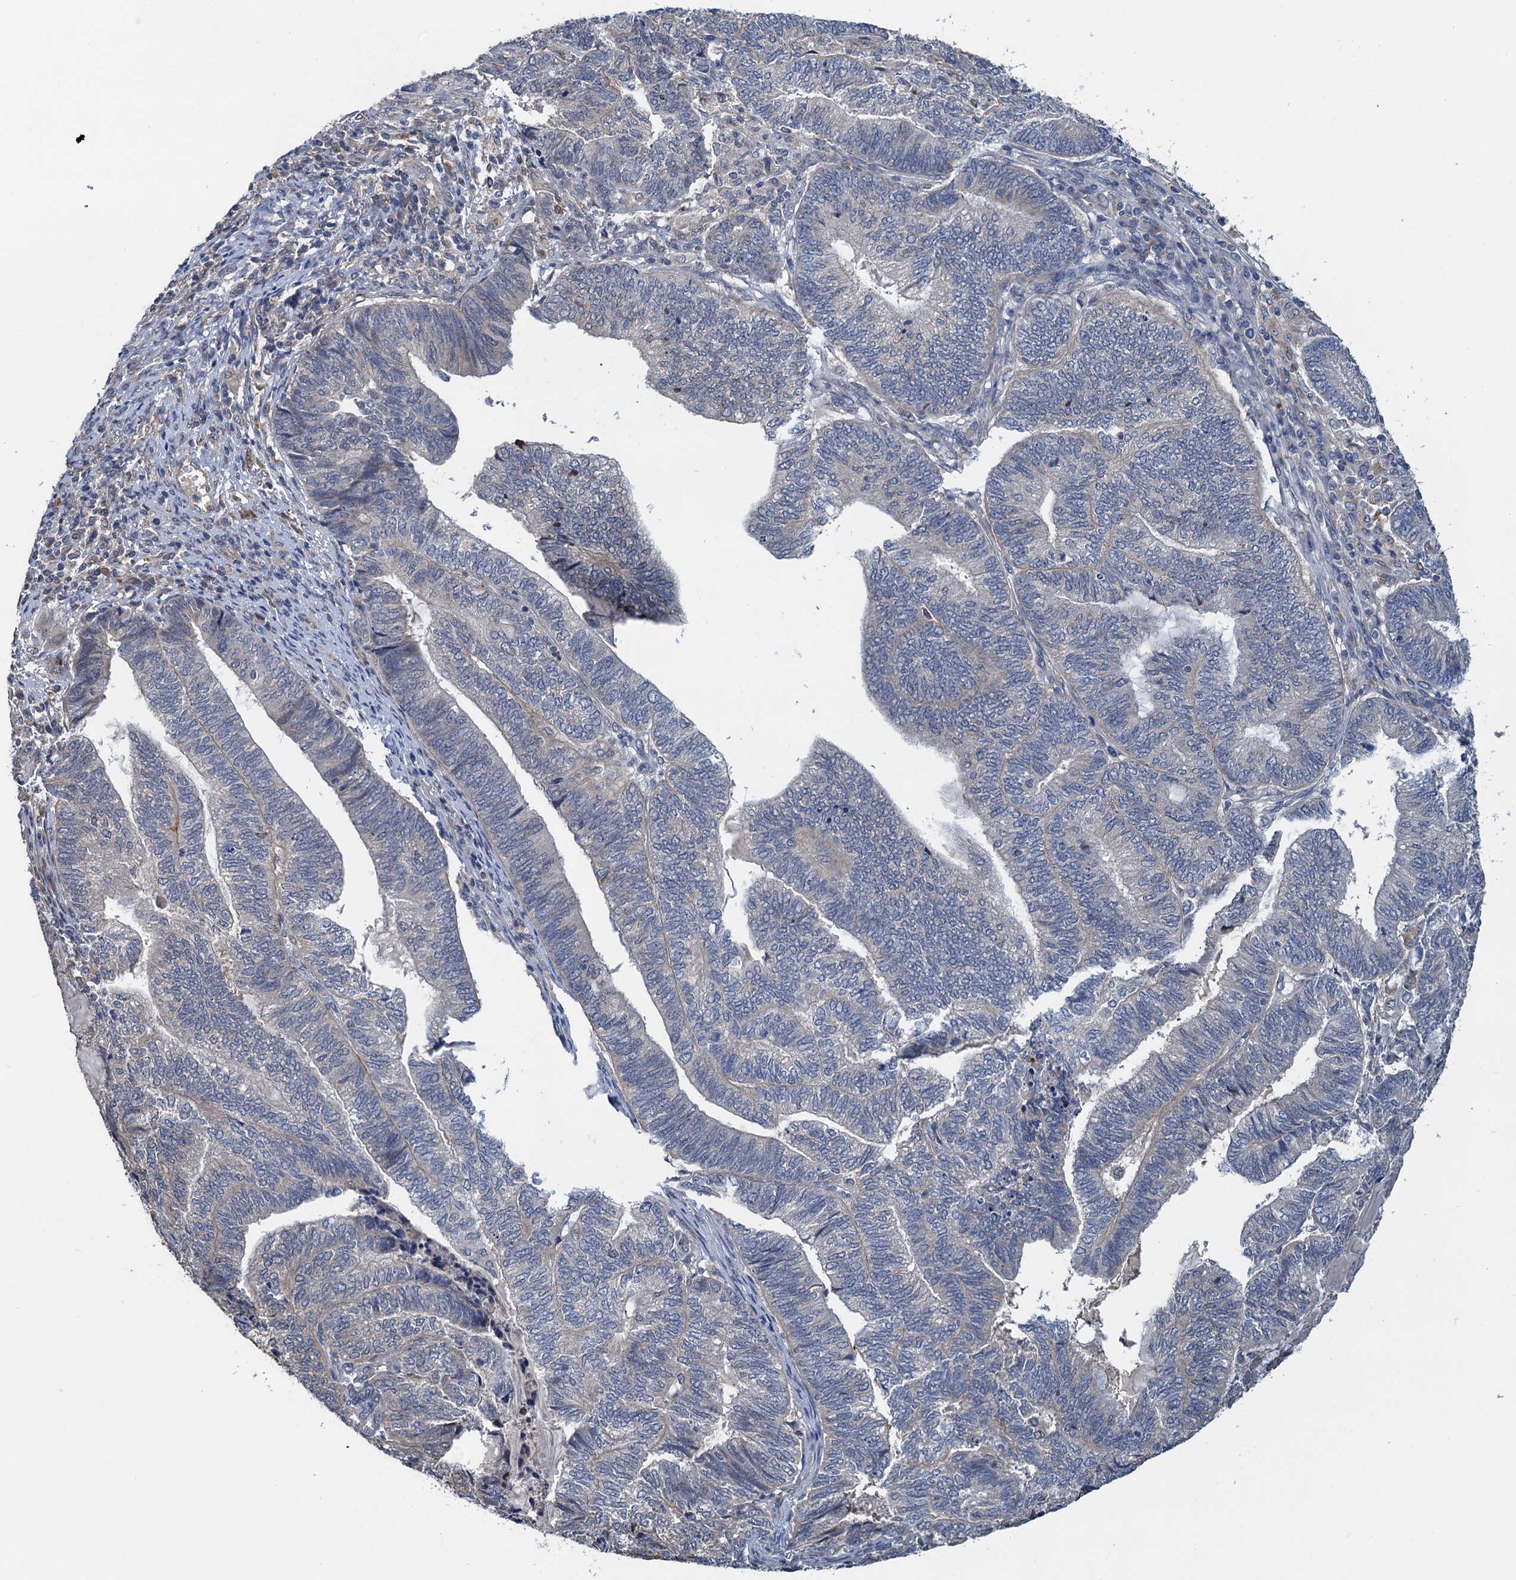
{"staining": {"intensity": "negative", "quantity": "none", "location": "none"}, "tissue": "endometrial cancer", "cell_type": "Tumor cells", "image_type": "cancer", "snomed": [{"axis": "morphology", "description": "Adenocarcinoma, NOS"}, {"axis": "topography", "description": "Uterus"}, {"axis": "topography", "description": "Endometrium"}], "caption": "This photomicrograph is of adenocarcinoma (endometrial) stained with immunohistochemistry (IHC) to label a protein in brown with the nuclei are counter-stained blue. There is no staining in tumor cells.", "gene": "ZNF606", "patient": {"sex": "female", "age": 70}}